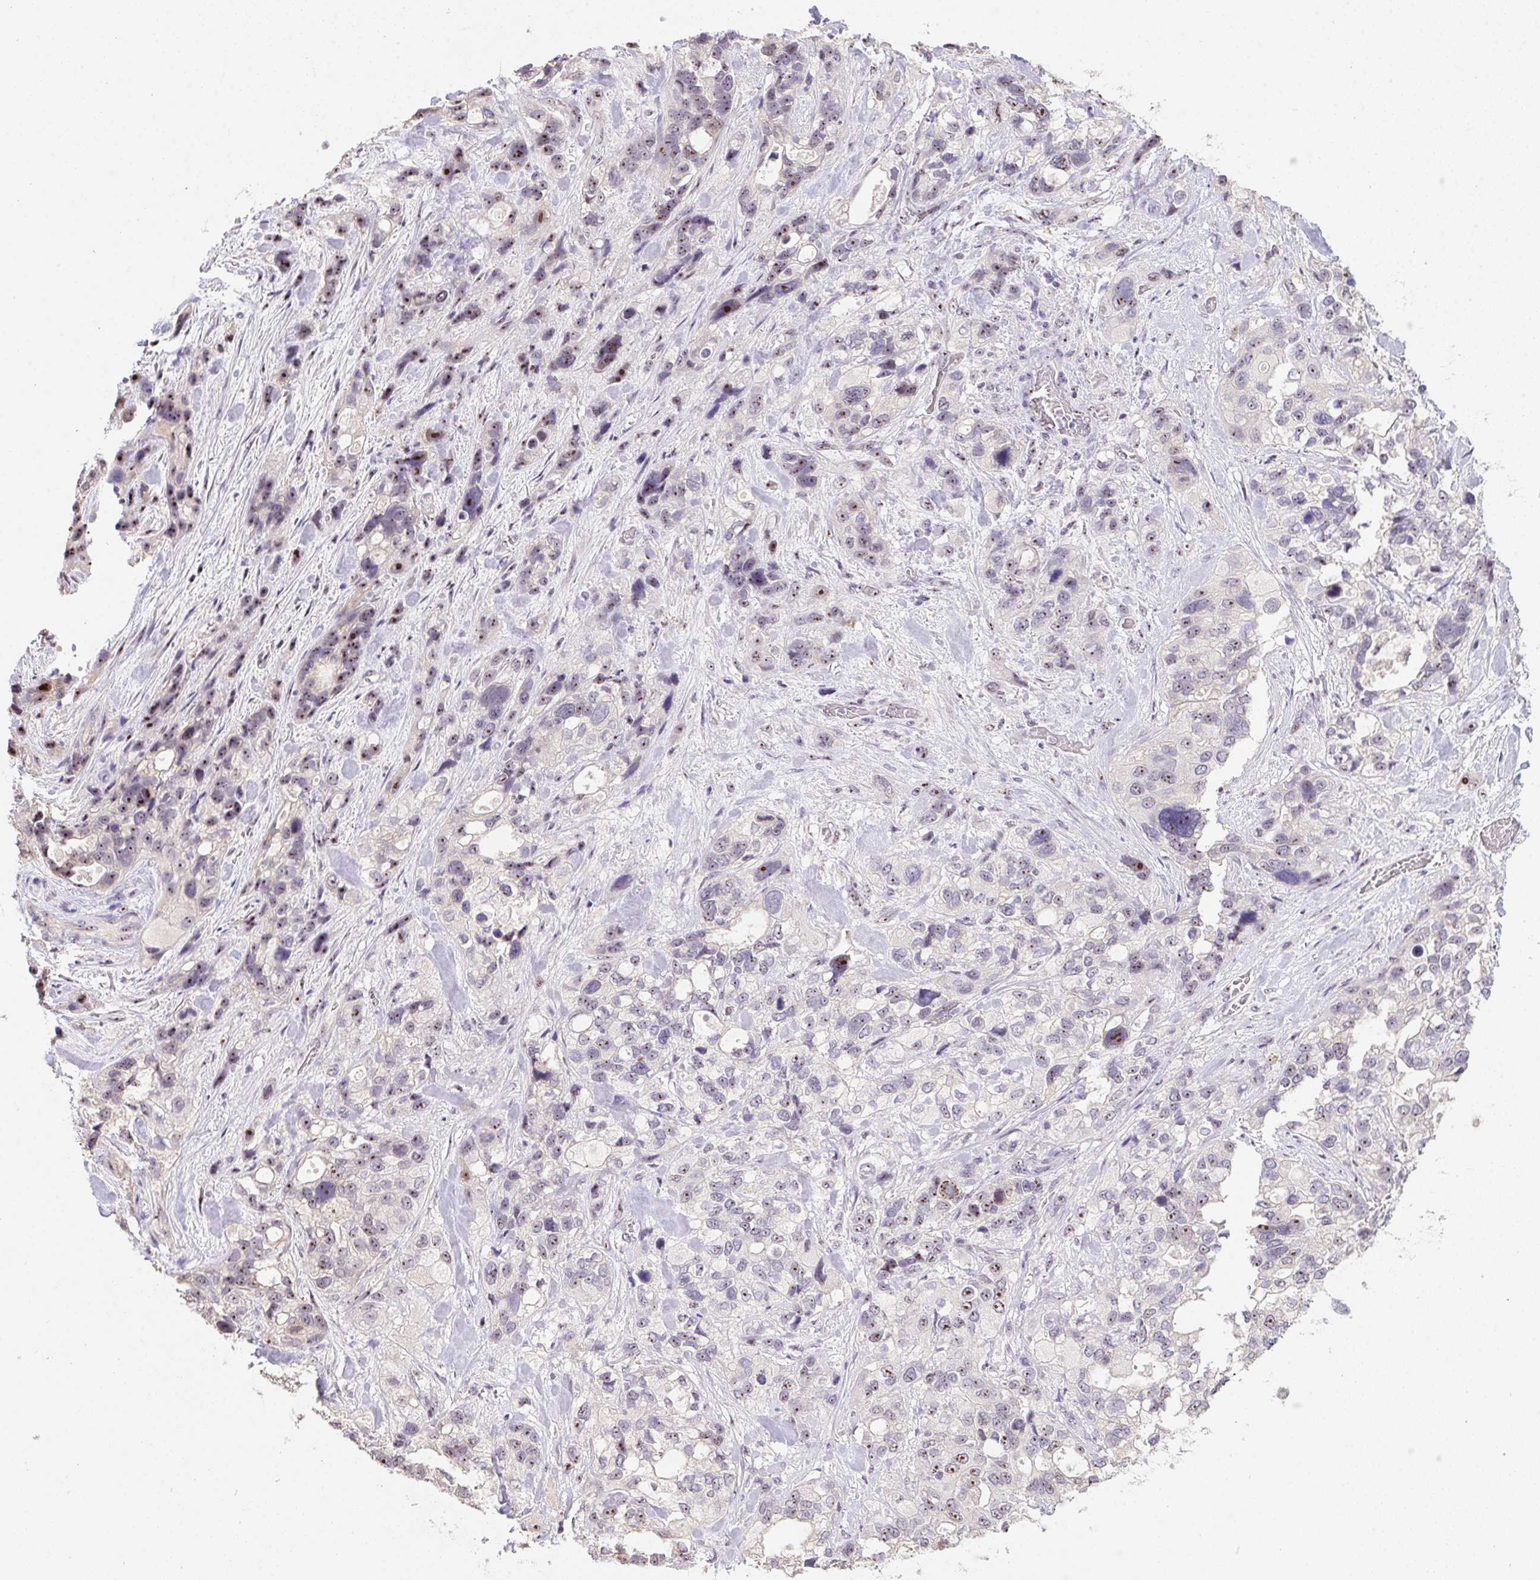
{"staining": {"intensity": "moderate", "quantity": "25%-75%", "location": "nuclear"}, "tissue": "stomach cancer", "cell_type": "Tumor cells", "image_type": "cancer", "snomed": [{"axis": "morphology", "description": "Adenocarcinoma, NOS"}, {"axis": "topography", "description": "Stomach, upper"}], "caption": "IHC histopathology image of neoplastic tissue: stomach cancer (adenocarcinoma) stained using immunohistochemistry (IHC) displays medium levels of moderate protein expression localized specifically in the nuclear of tumor cells, appearing as a nuclear brown color.", "gene": "BATF2", "patient": {"sex": "female", "age": 81}}